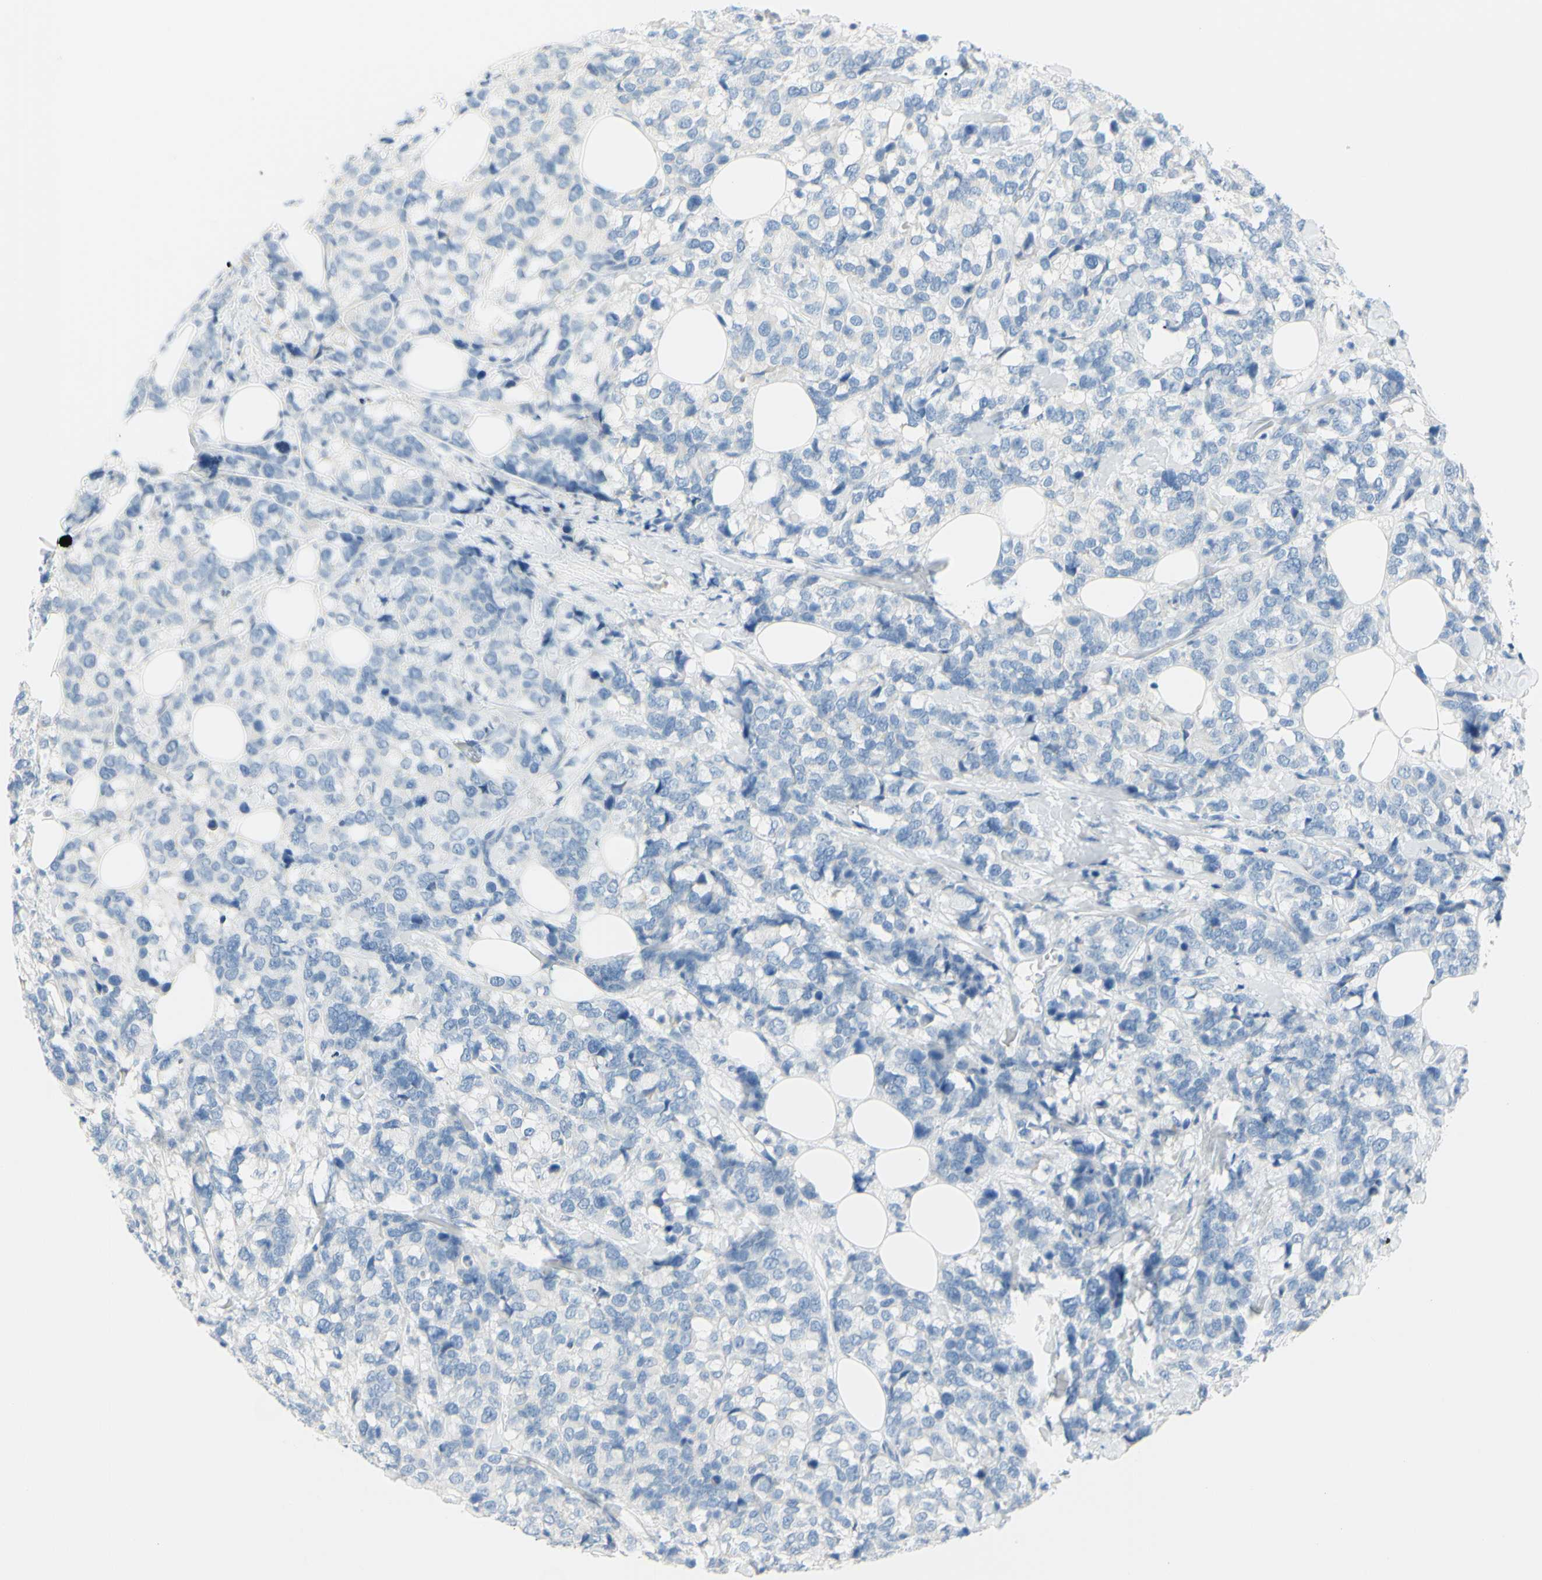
{"staining": {"intensity": "negative", "quantity": "none", "location": "none"}, "tissue": "breast cancer", "cell_type": "Tumor cells", "image_type": "cancer", "snomed": [{"axis": "morphology", "description": "Lobular carcinoma"}, {"axis": "topography", "description": "Breast"}], "caption": "High magnification brightfield microscopy of breast cancer stained with DAB (brown) and counterstained with hematoxylin (blue): tumor cells show no significant staining.", "gene": "DCT", "patient": {"sex": "female", "age": 59}}